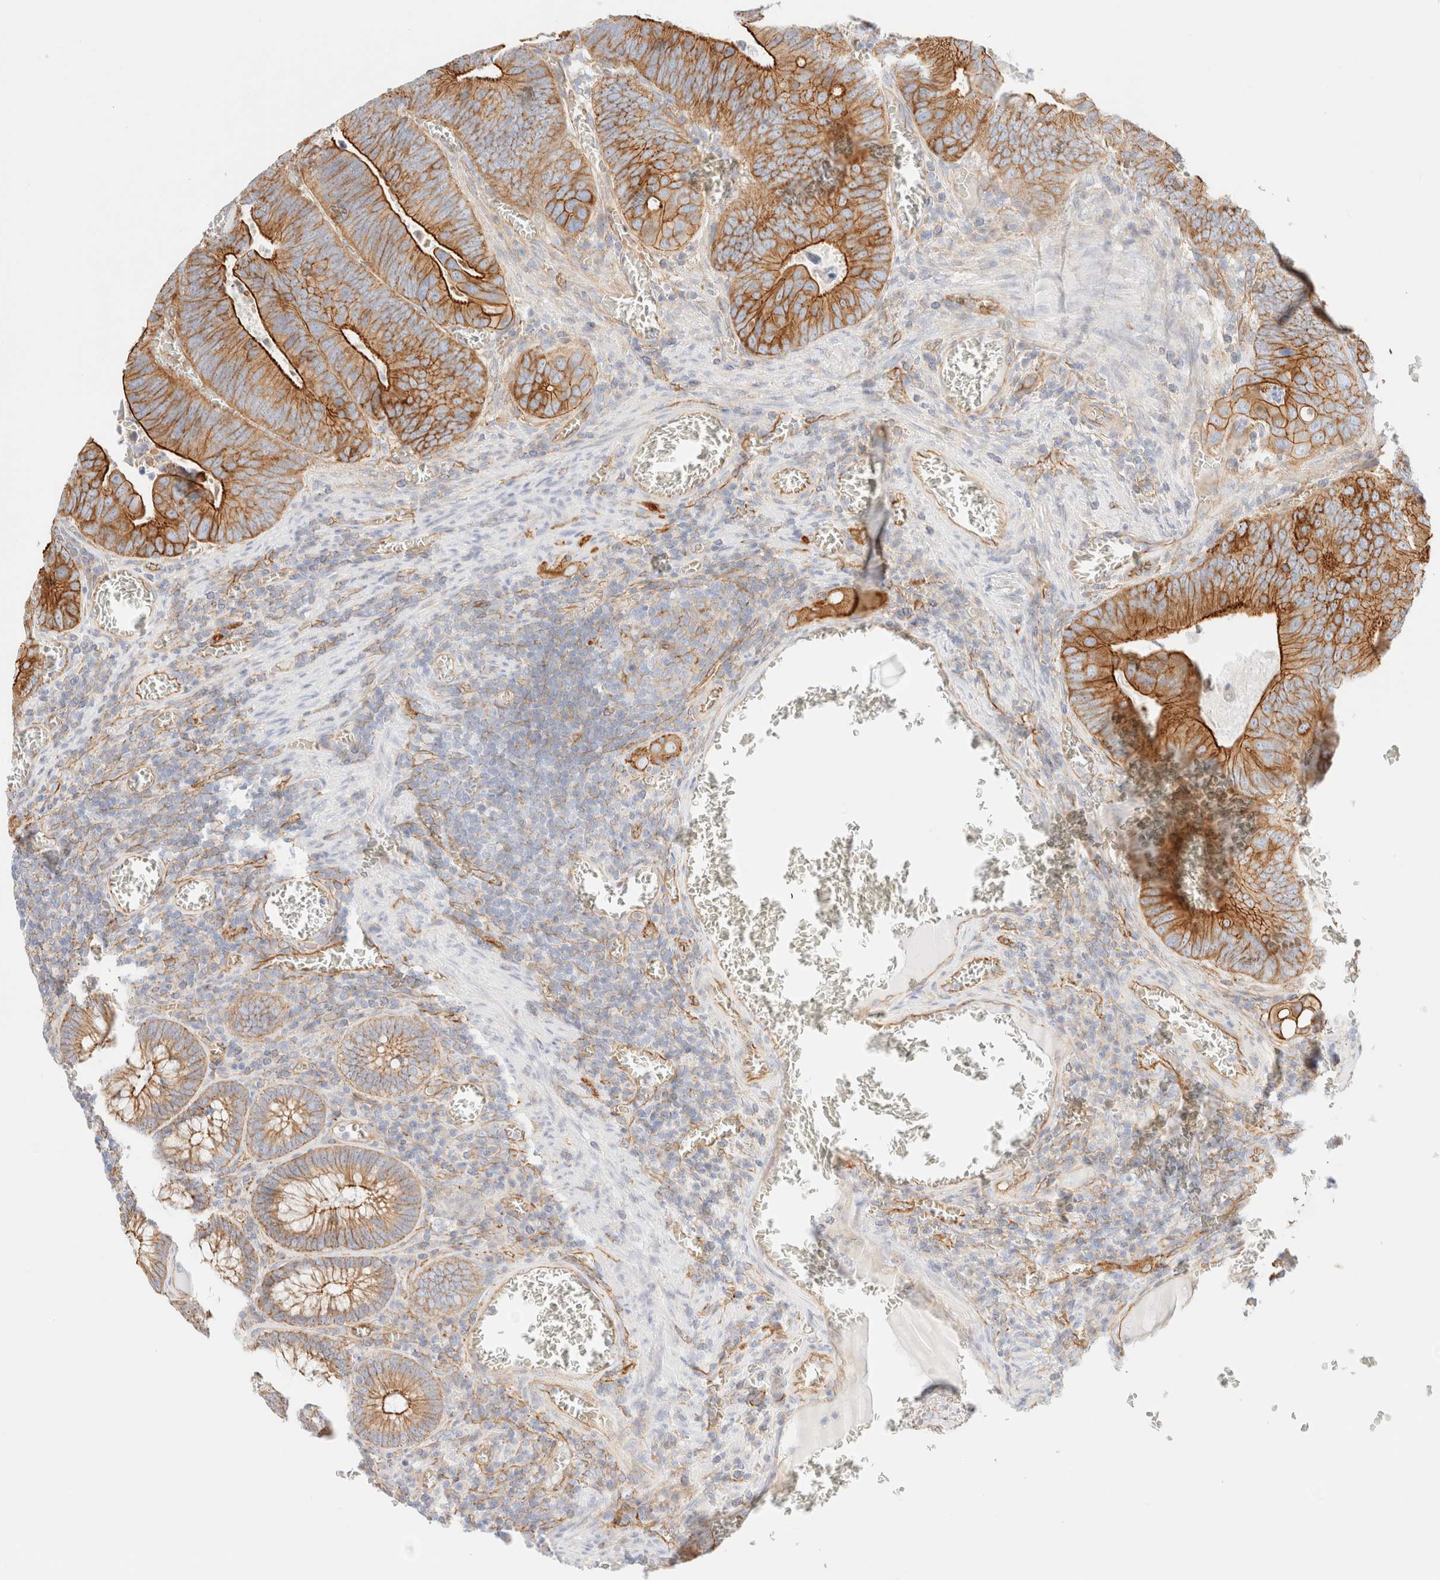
{"staining": {"intensity": "strong", "quantity": ">75%", "location": "cytoplasmic/membranous"}, "tissue": "colorectal cancer", "cell_type": "Tumor cells", "image_type": "cancer", "snomed": [{"axis": "morphology", "description": "Inflammation, NOS"}, {"axis": "morphology", "description": "Adenocarcinoma, NOS"}, {"axis": "topography", "description": "Colon"}], "caption": "Immunohistochemistry of colorectal cancer shows high levels of strong cytoplasmic/membranous positivity in about >75% of tumor cells.", "gene": "CYB5R4", "patient": {"sex": "male", "age": 72}}